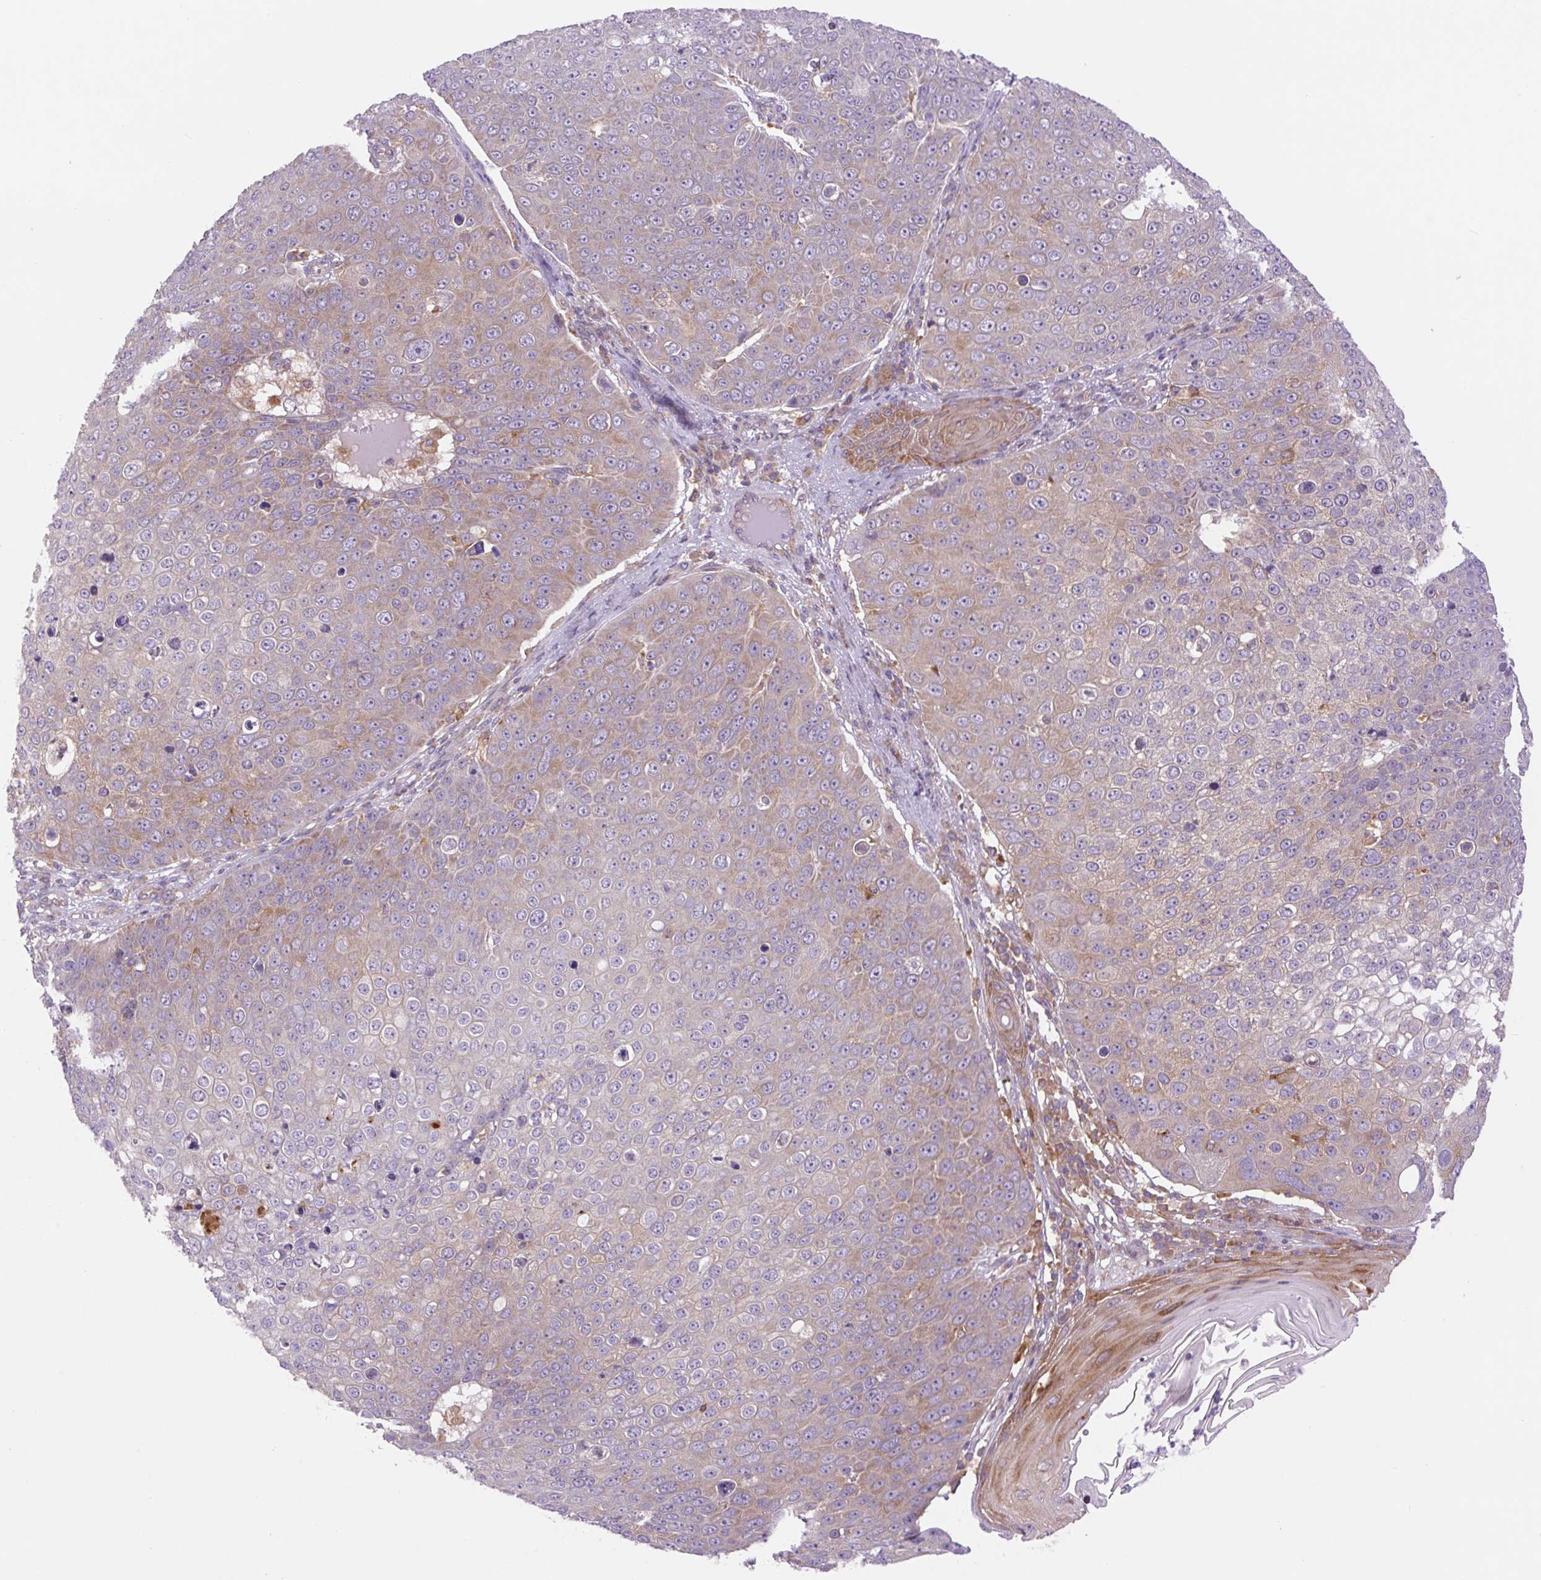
{"staining": {"intensity": "weak", "quantity": "25%-75%", "location": "cytoplasmic/membranous"}, "tissue": "skin cancer", "cell_type": "Tumor cells", "image_type": "cancer", "snomed": [{"axis": "morphology", "description": "Squamous cell carcinoma, NOS"}, {"axis": "topography", "description": "Skin"}], "caption": "Skin cancer was stained to show a protein in brown. There is low levels of weak cytoplasmic/membranous expression in about 25%-75% of tumor cells.", "gene": "MINK1", "patient": {"sex": "male", "age": 71}}